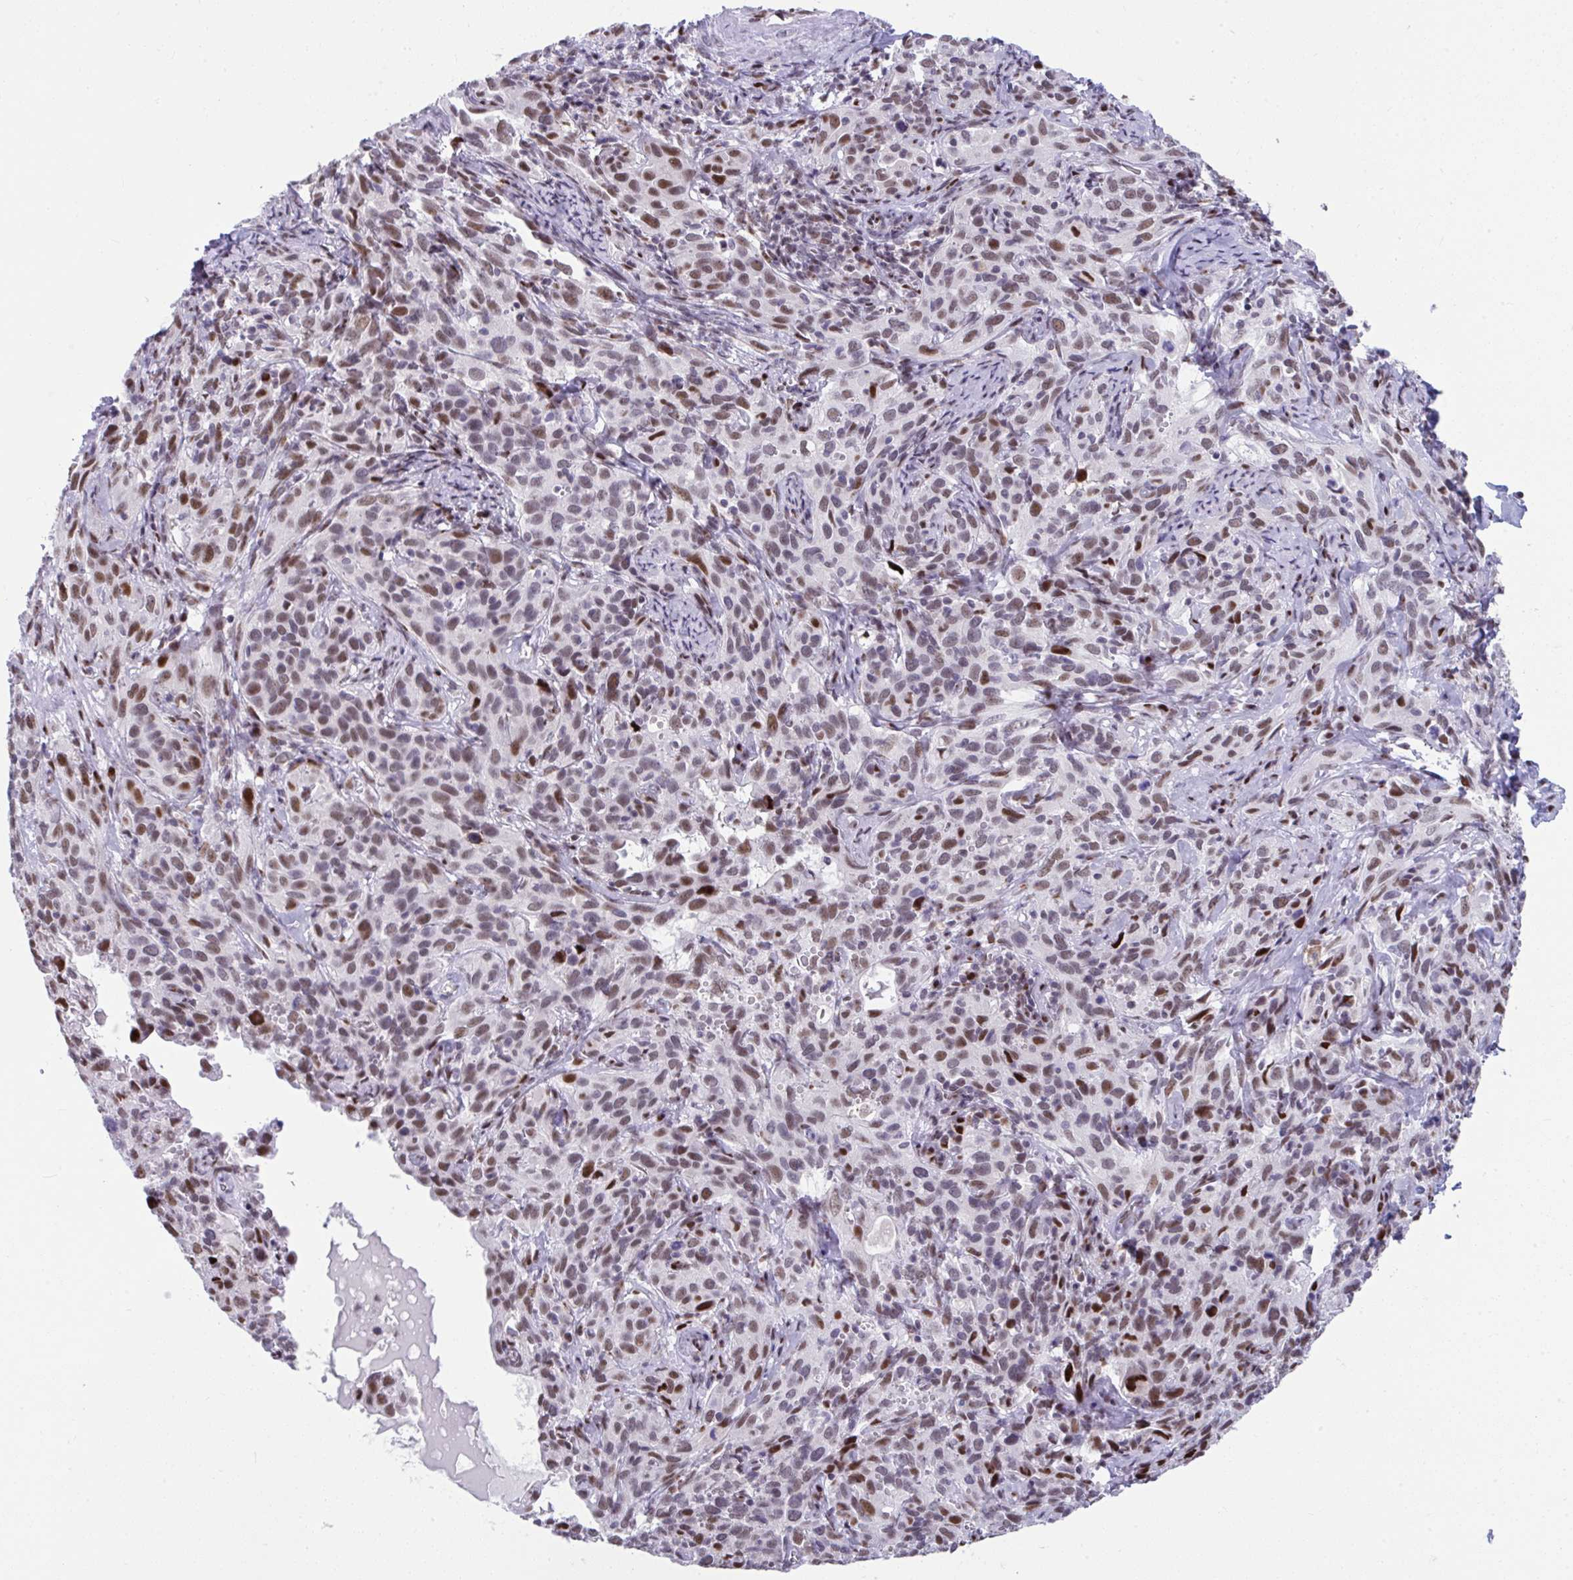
{"staining": {"intensity": "moderate", "quantity": ">75%", "location": "nuclear"}, "tissue": "cervical cancer", "cell_type": "Tumor cells", "image_type": "cancer", "snomed": [{"axis": "morphology", "description": "Squamous cell carcinoma, NOS"}, {"axis": "topography", "description": "Cervix"}], "caption": "Cervical cancer stained for a protein (brown) reveals moderate nuclear positive staining in about >75% of tumor cells.", "gene": "SLC35C2", "patient": {"sex": "female", "age": 51}}